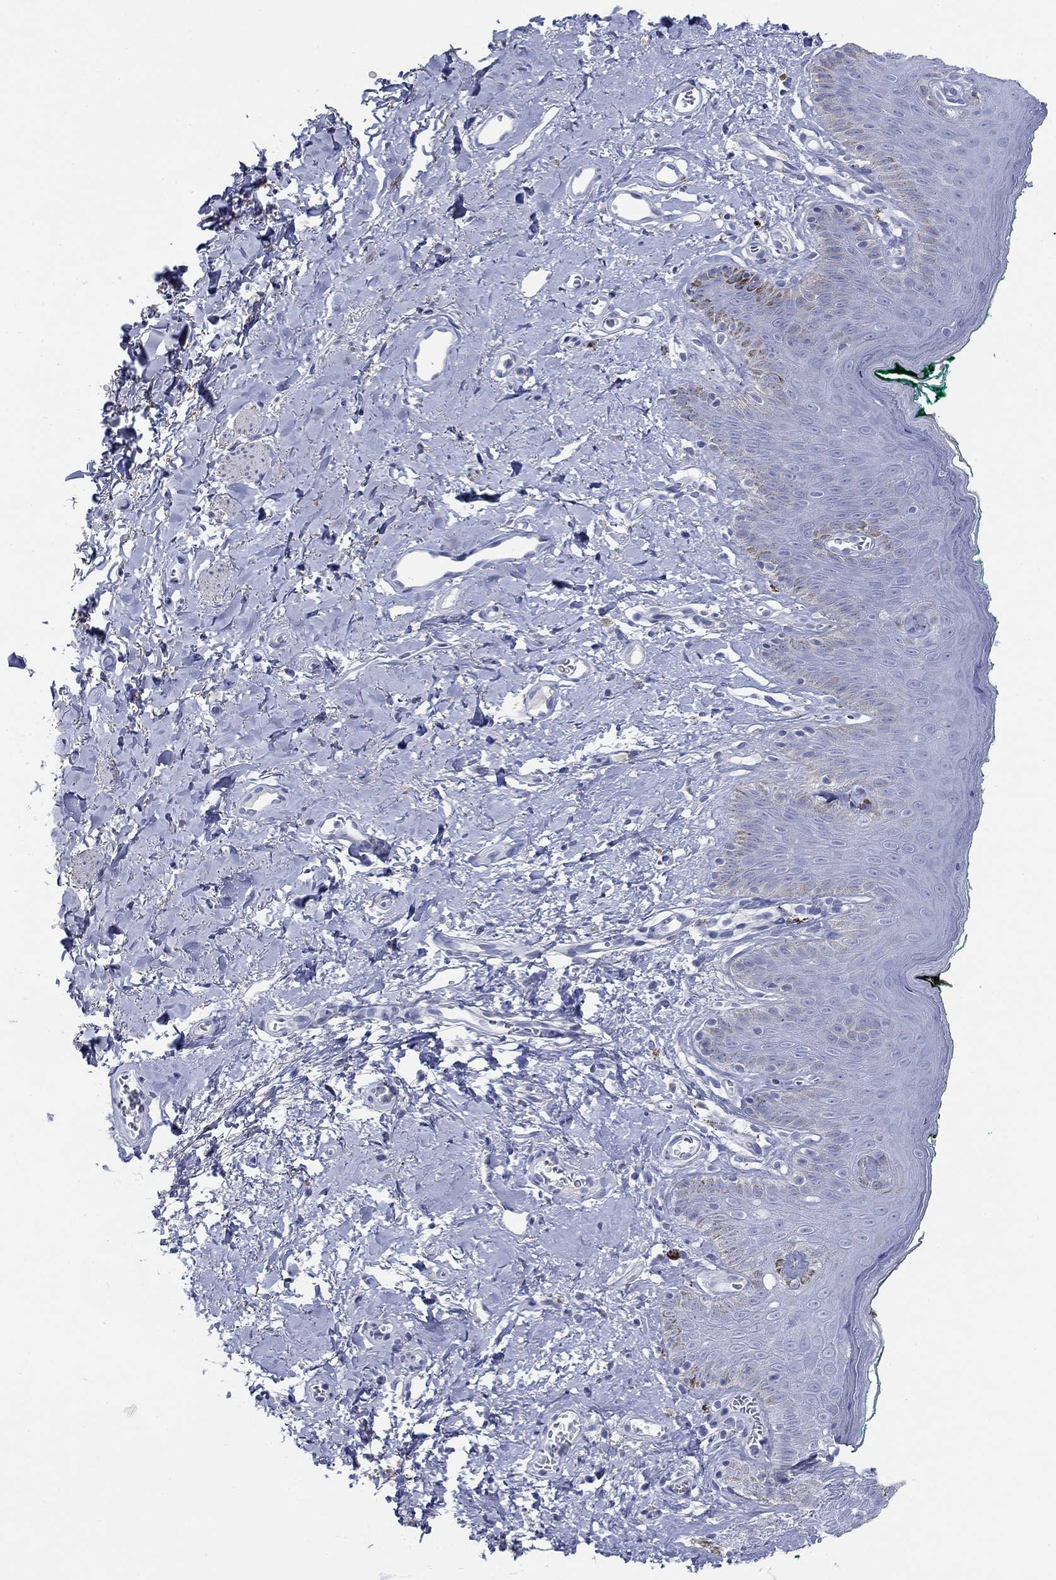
{"staining": {"intensity": "negative", "quantity": "none", "location": "none"}, "tissue": "skin", "cell_type": "Epidermal cells", "image_type": "normal", "snomed": [{"axis": "morphology", "description": "Normal tissue, NOS"}, {"axis": "topography", "description": "Vulva"}], "caption": "The immunohistochemistry (IHC) image has no significant positivity in epidermal cells of skin.", "gene": "PDYN", "patient": {"sex": "female", "age": 66}}